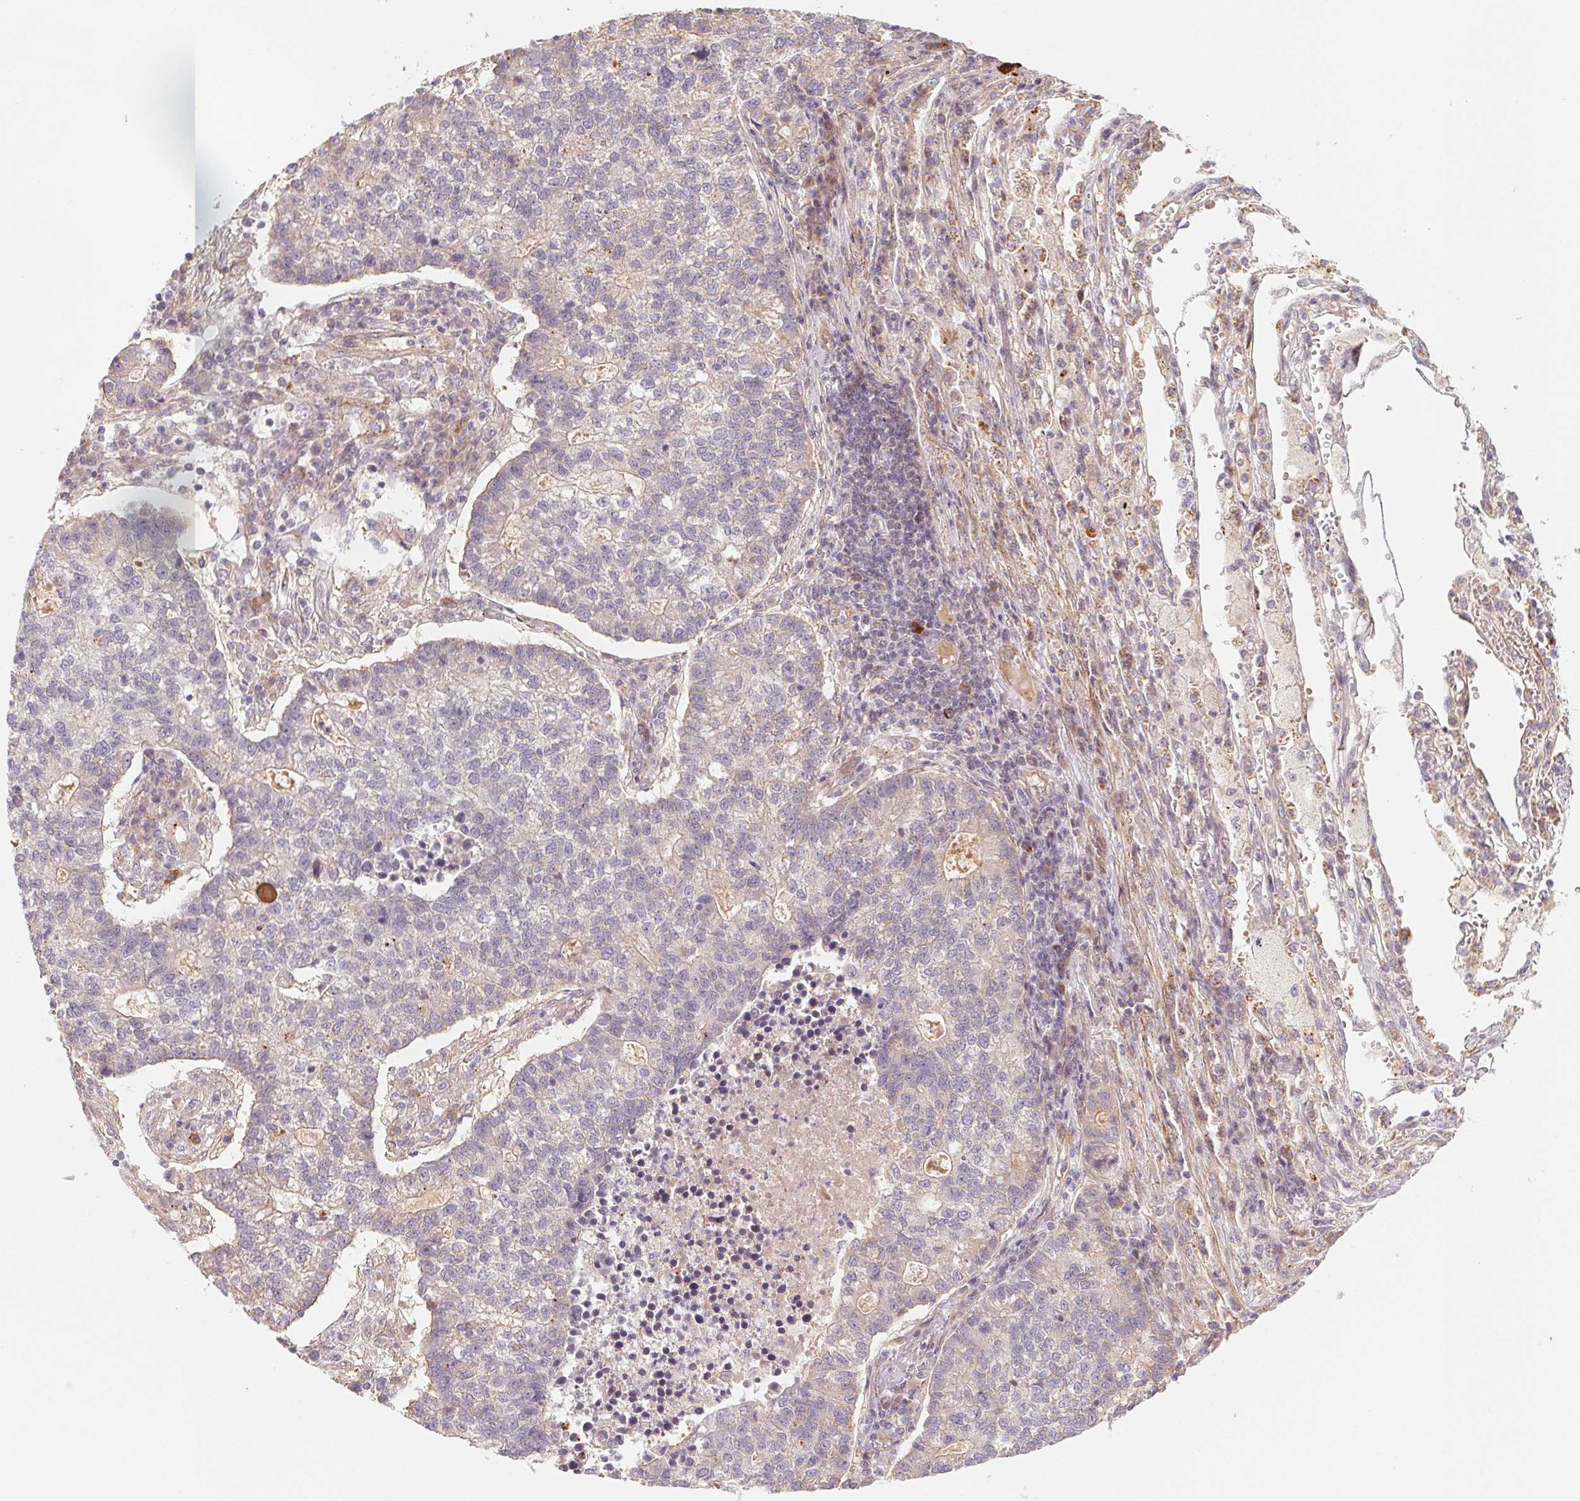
{"staining": {"intensity": "weak", "quantity": "<25%", "location": "cytoplasmic/membranous"}, "tissue": "lung cancer", "cell_type": "Tumor cells", "image_type": "cancer", "snomed": [{"axis": "morphology", "description": "Adenocarcinoma, NOS"}, {"axis": "topography", "description": "Lung"}], "caption": "There is no significant positivity in tumor cells of lung adenocarcinoma.", "gene": "CCDC112", "patient": {"sex": "male", "age": 57}}